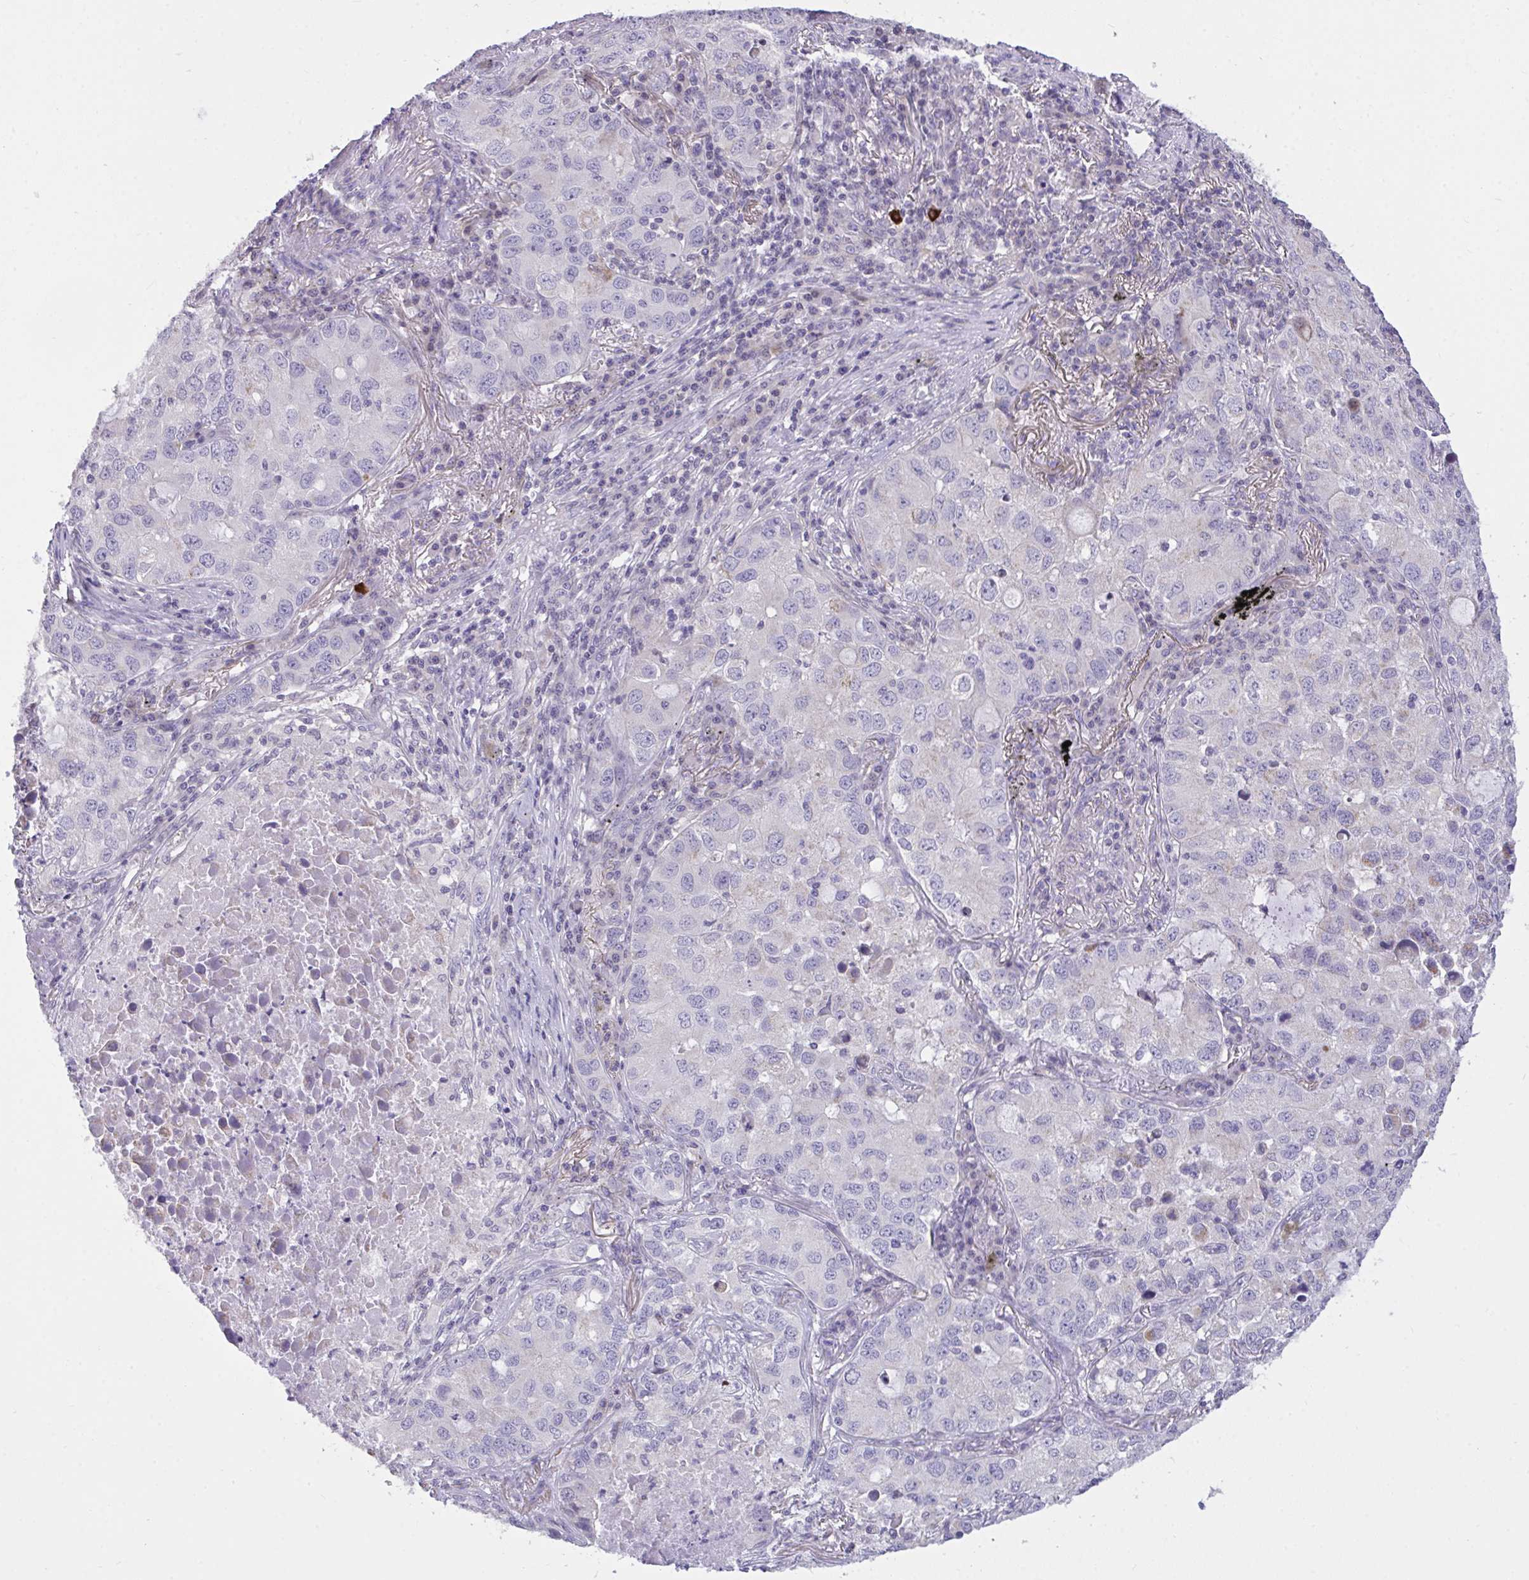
{"staining": {"intensity": "negative", "quantity": "none", "location": "none"}, "tissue": "lung cancer", "cell_type": "Tumor cells", "image_type": "cancer", "snomed": [{"axis": "morphology", "description": "Normal morphology"}, {"axis": "morphology", "description": "Adenocarcinoma, NOS"}, {"axis": "topography", "description": "Lymph node"}, {"axis": "topography", "description": "Lung"}], "caption": "High power microscopy image of an immunohistochemistry histopathology image of lung adenocarcinoma, revealing no significant positivity in tumor cells.", "gene": "SEMA6B", "patient": {"sex": "female", "age": 51}}